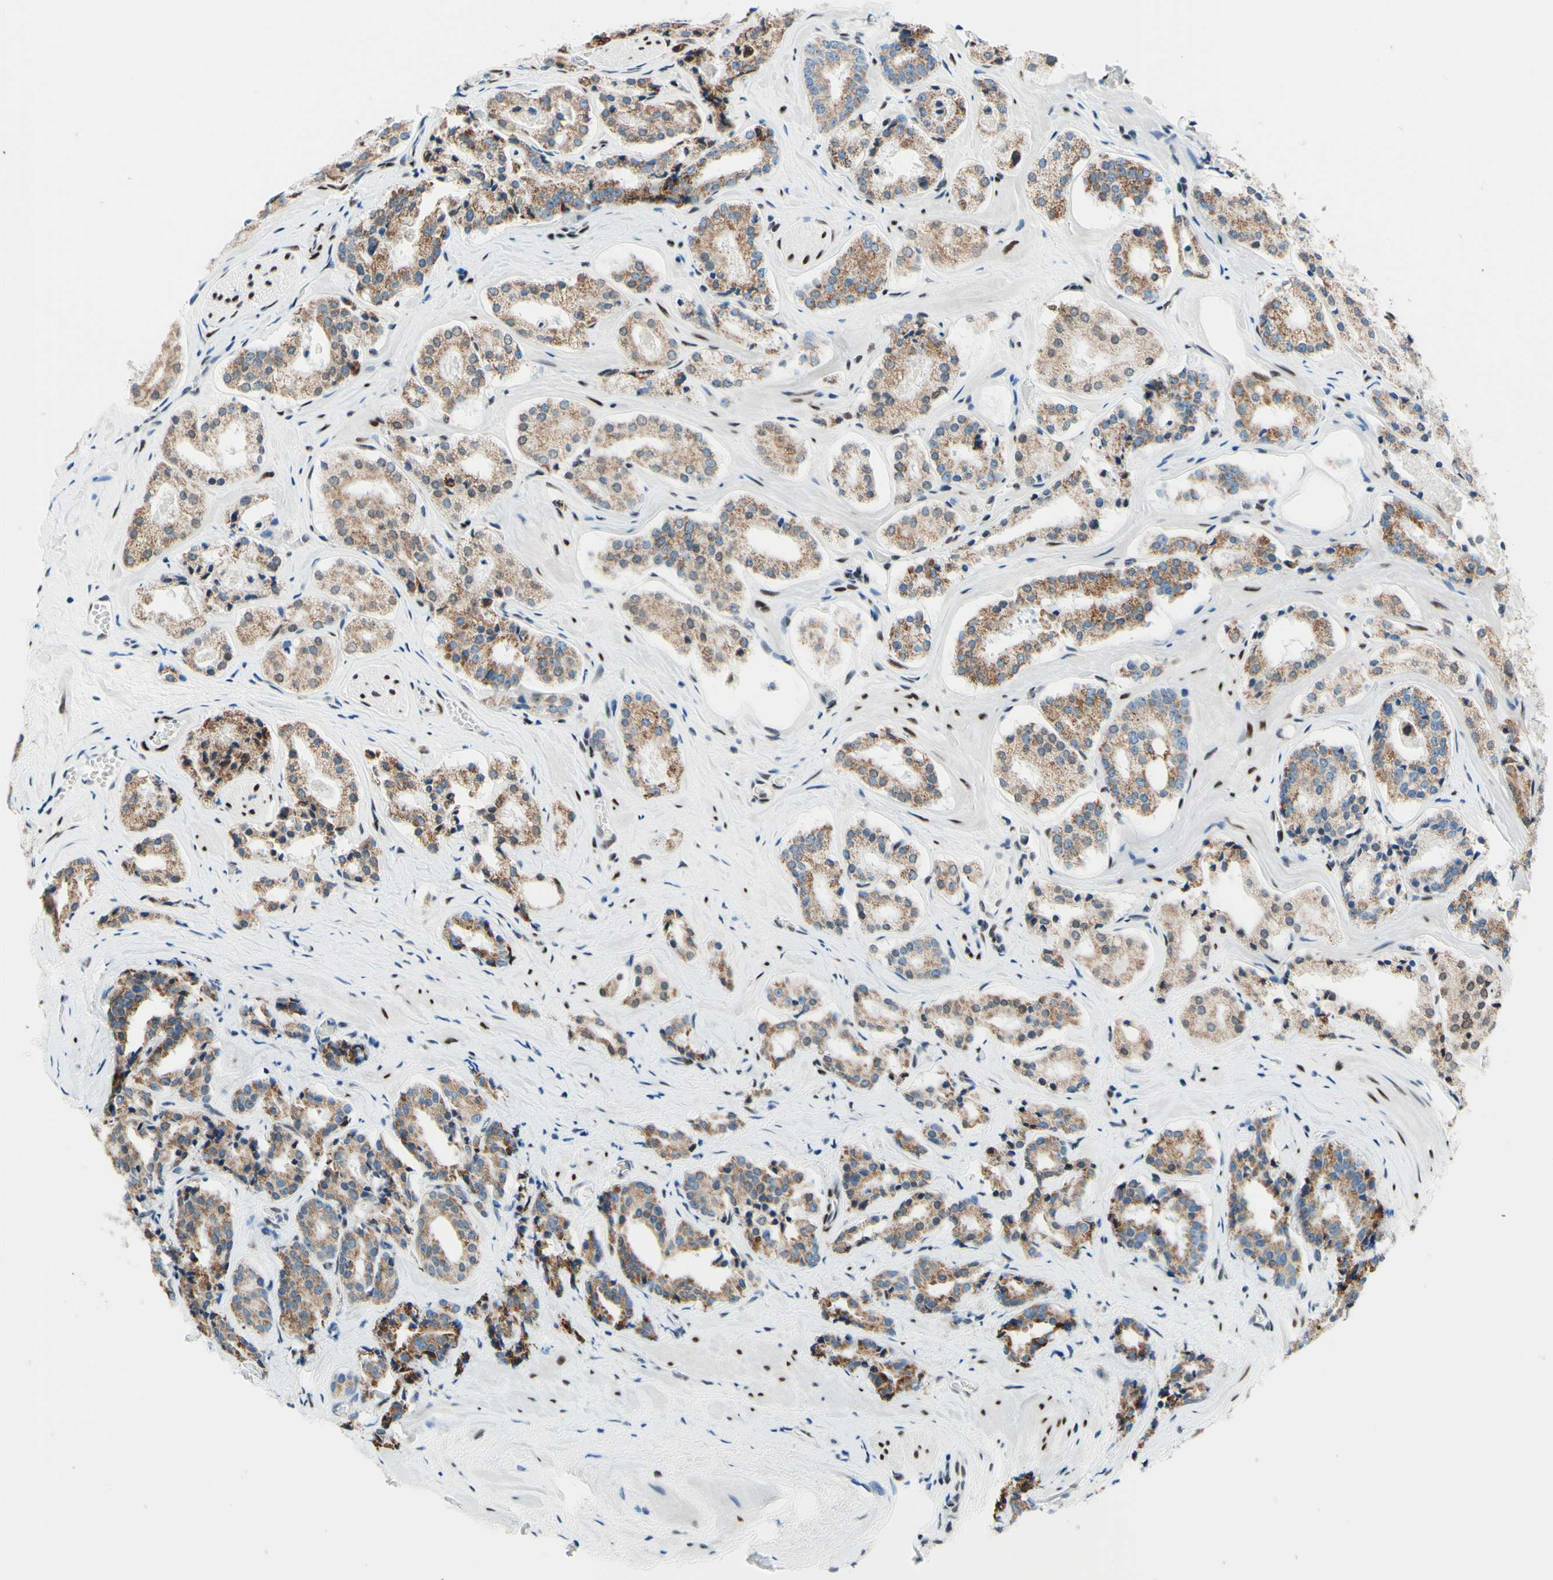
{"staining": {"intensity": "moderate", "quantity": ">75%", "location": "cytoplasmic/membranous"}, "tissue": "prostate cancer", "cell_type": "Tumor cells", "image_type": "cancer", "snomed": [{"axis": "morphology", "description": "Adenocarcinoma, High grade"}, {"axis": "topography", "description": "Prostate"}], "caption": "IHC (DAB) staining of prostate cancer demonstrates moderate cytoplasmic/membranous protein positivity in about >75% of tumor cells.", "gene": "CBX7", "patient": {"sex": "male", "age": 60}}